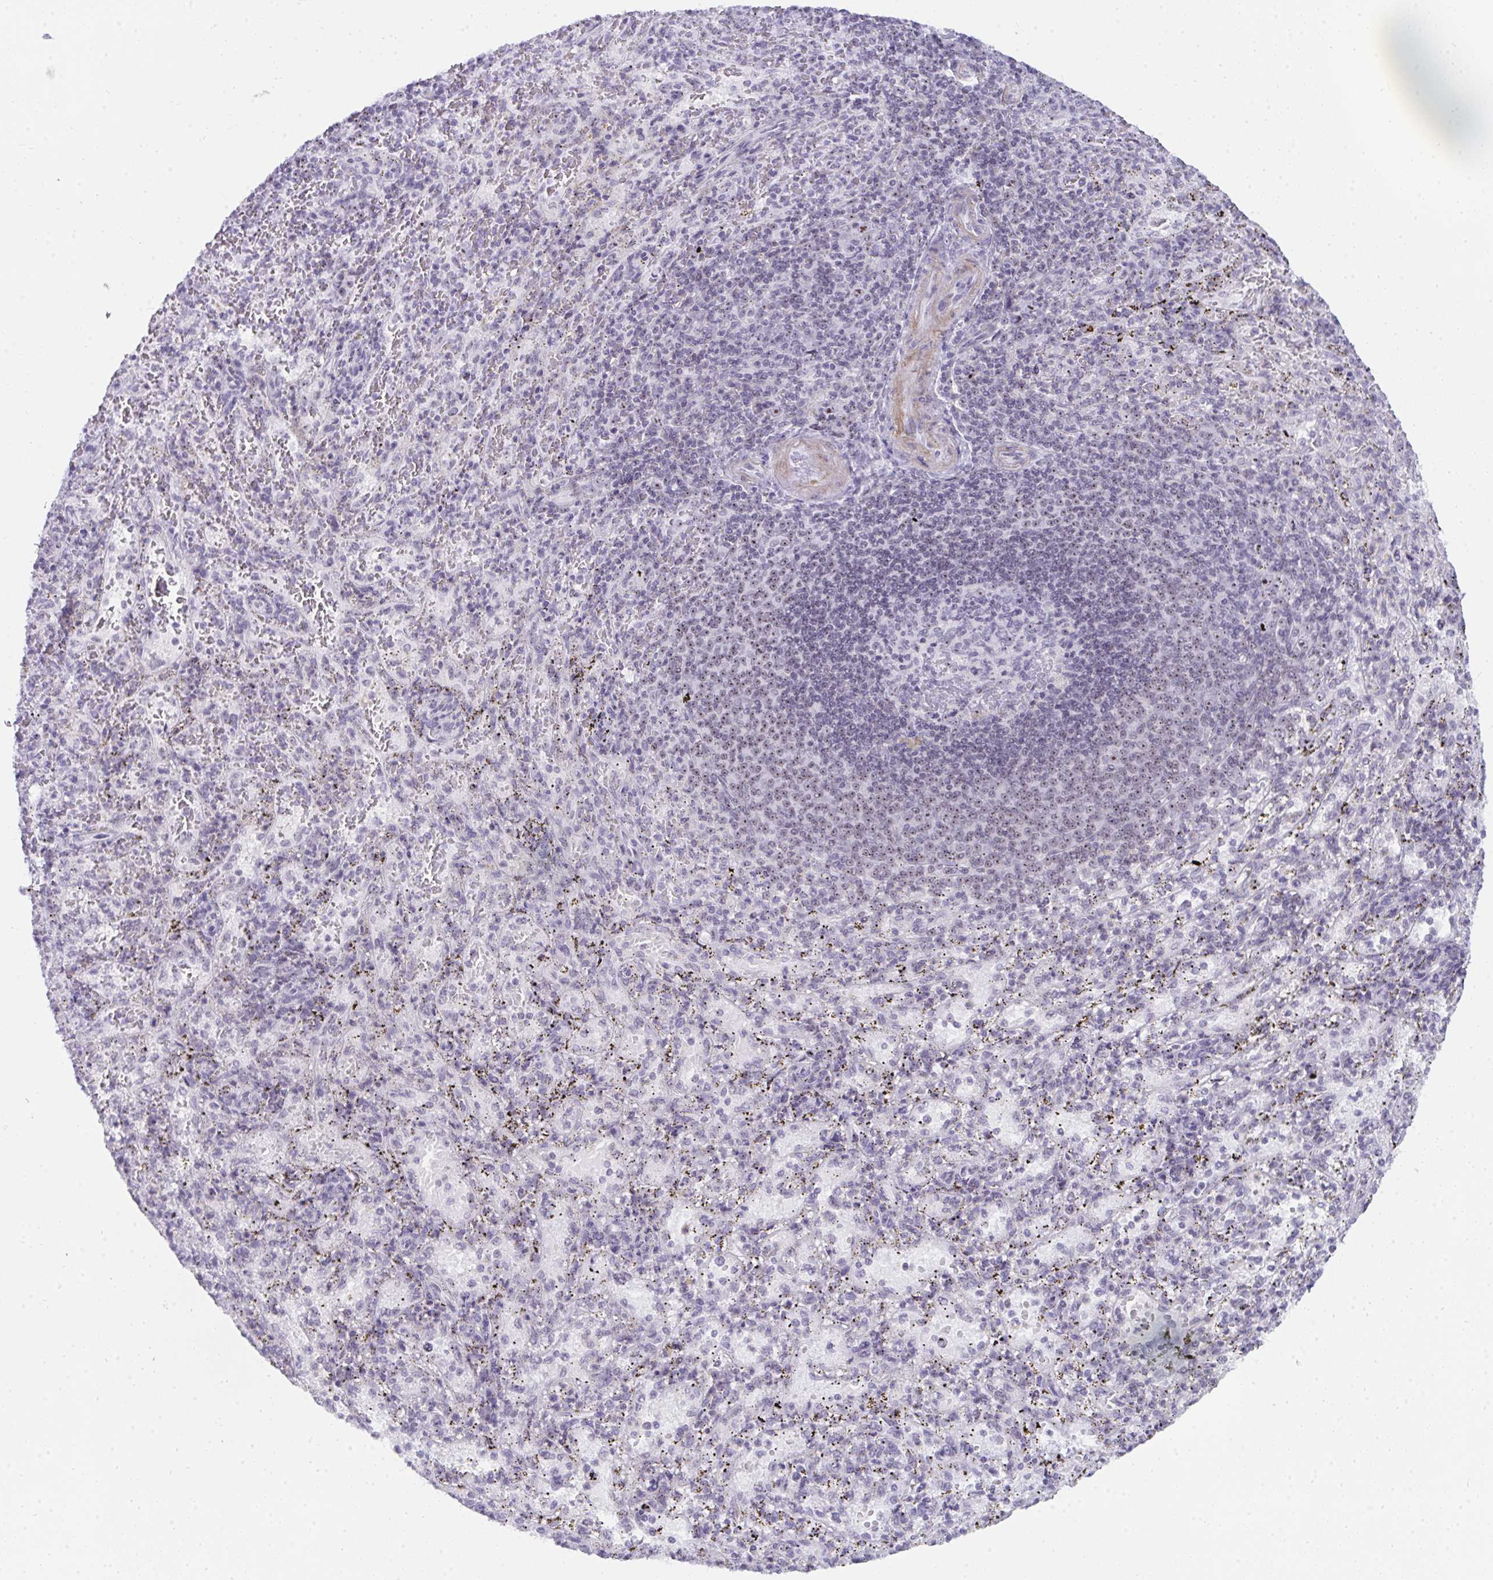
{"staining": {"intensity": "moderate", "quantity": "<25%", "location": "nuclear"}, "tissue": "spleen", "cell_type": "Cells in red pulp", "image_type": "normal", "snomed": [{"axis": "morphology", "description": "Normal tissue, NOS"}, {"axis": "topography", "description": "Spleen"}], "caption": "Protein staining reveals moderate nuclear positivity in approximately <25% of cells in red pulp in normal spleen. (Brightfield microscopy of DAB IHC at high magnification).", "gene": "NOP10", "patient": {"sex": "male", "age": 57}}